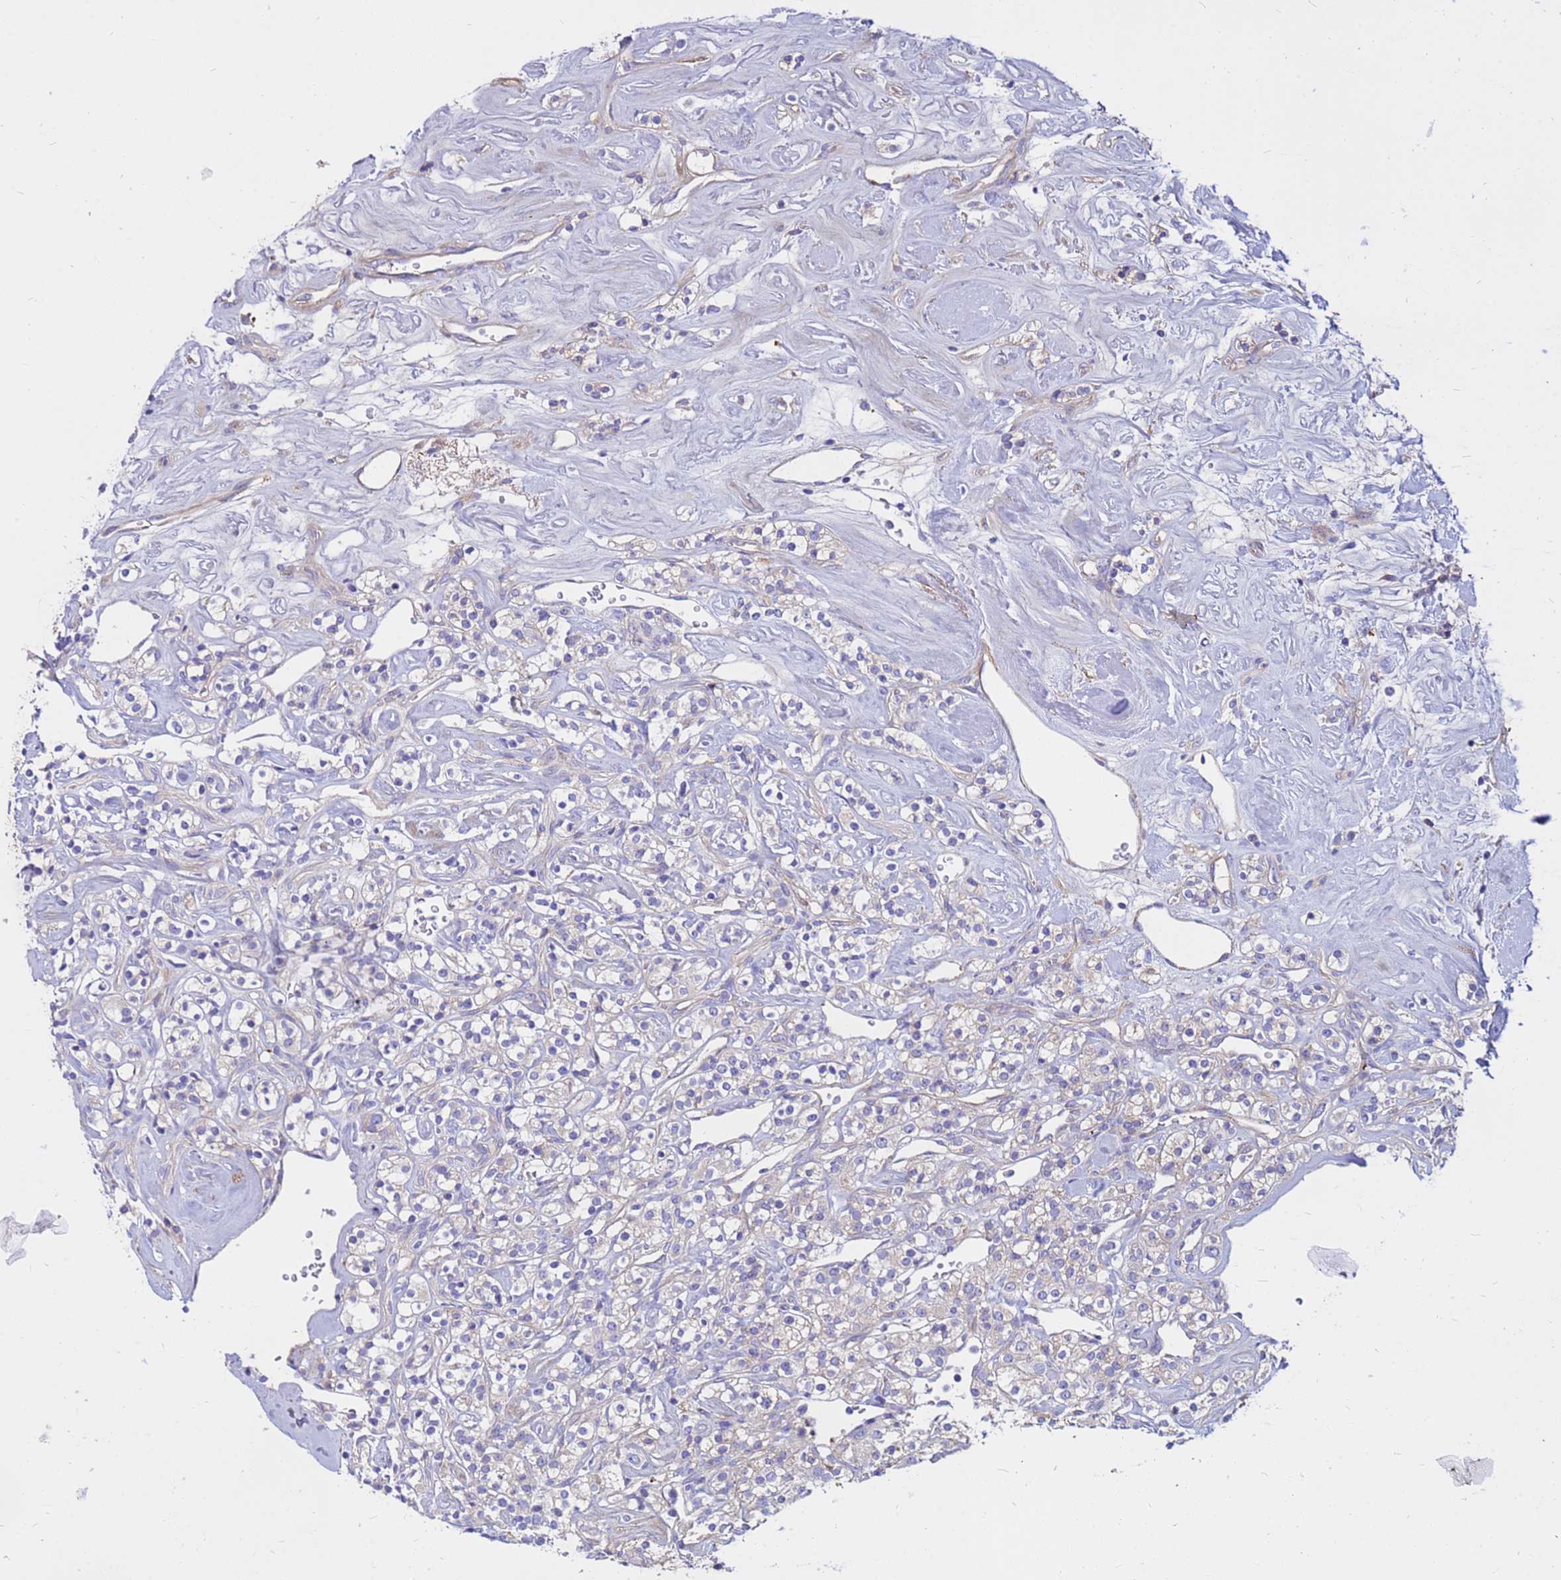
{"staining": {"intensity": "negative", "quantity": "none", "location": "none"}, "tissue": "renal cancer", "cell_type": "Tumor cells", "image_type": "cancer", "snomed": [{"axis": "morphology", "description": "Adenocarcinoma, NOS"}, {"axis": "topography", "description": "Kidney"}], "caption": "Image shows no protein expression in tumor cells of renal cancer tissue.", "gene": "CRHBP", "patient": {"sex": "male", "age": 77}}